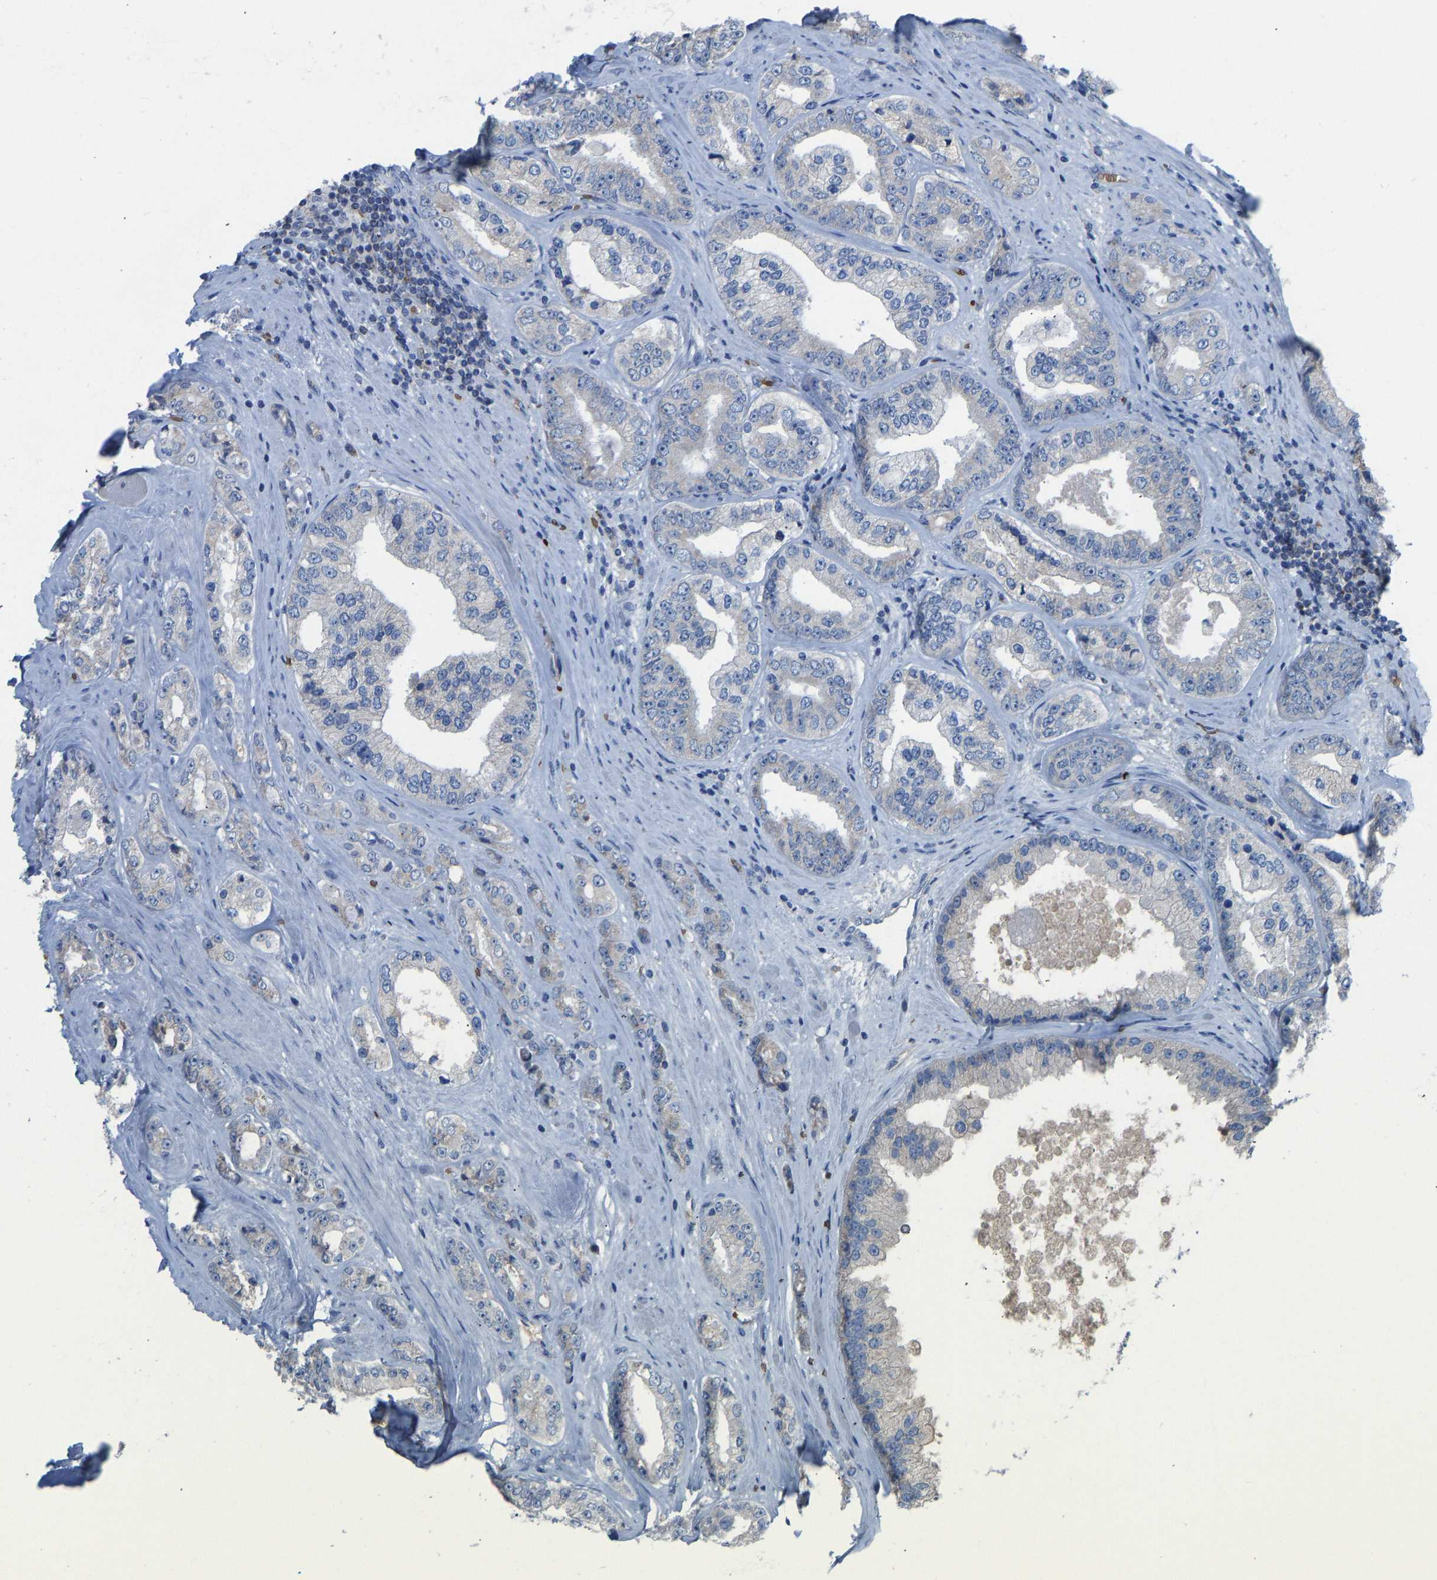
{"staining": {"intensity": "negative", "quantity": "none", "location": "none"}, "tissue": "prostate cancer", "cell_type": "Tumor cells", "image_type": "cancer", "snomed": [{"axis": "morphology", "description": "Adenocarcinoma, High grade"}, {"axis": "topography", "description": "Prostate"}], "caption": "Human prostate high-grade adenocarcinoma stained for a protein using immunohistochemistry demonstrates no expression in tumor cells.", "gene": "PIGS", "patient": {"sex": "male", "age": 61}}